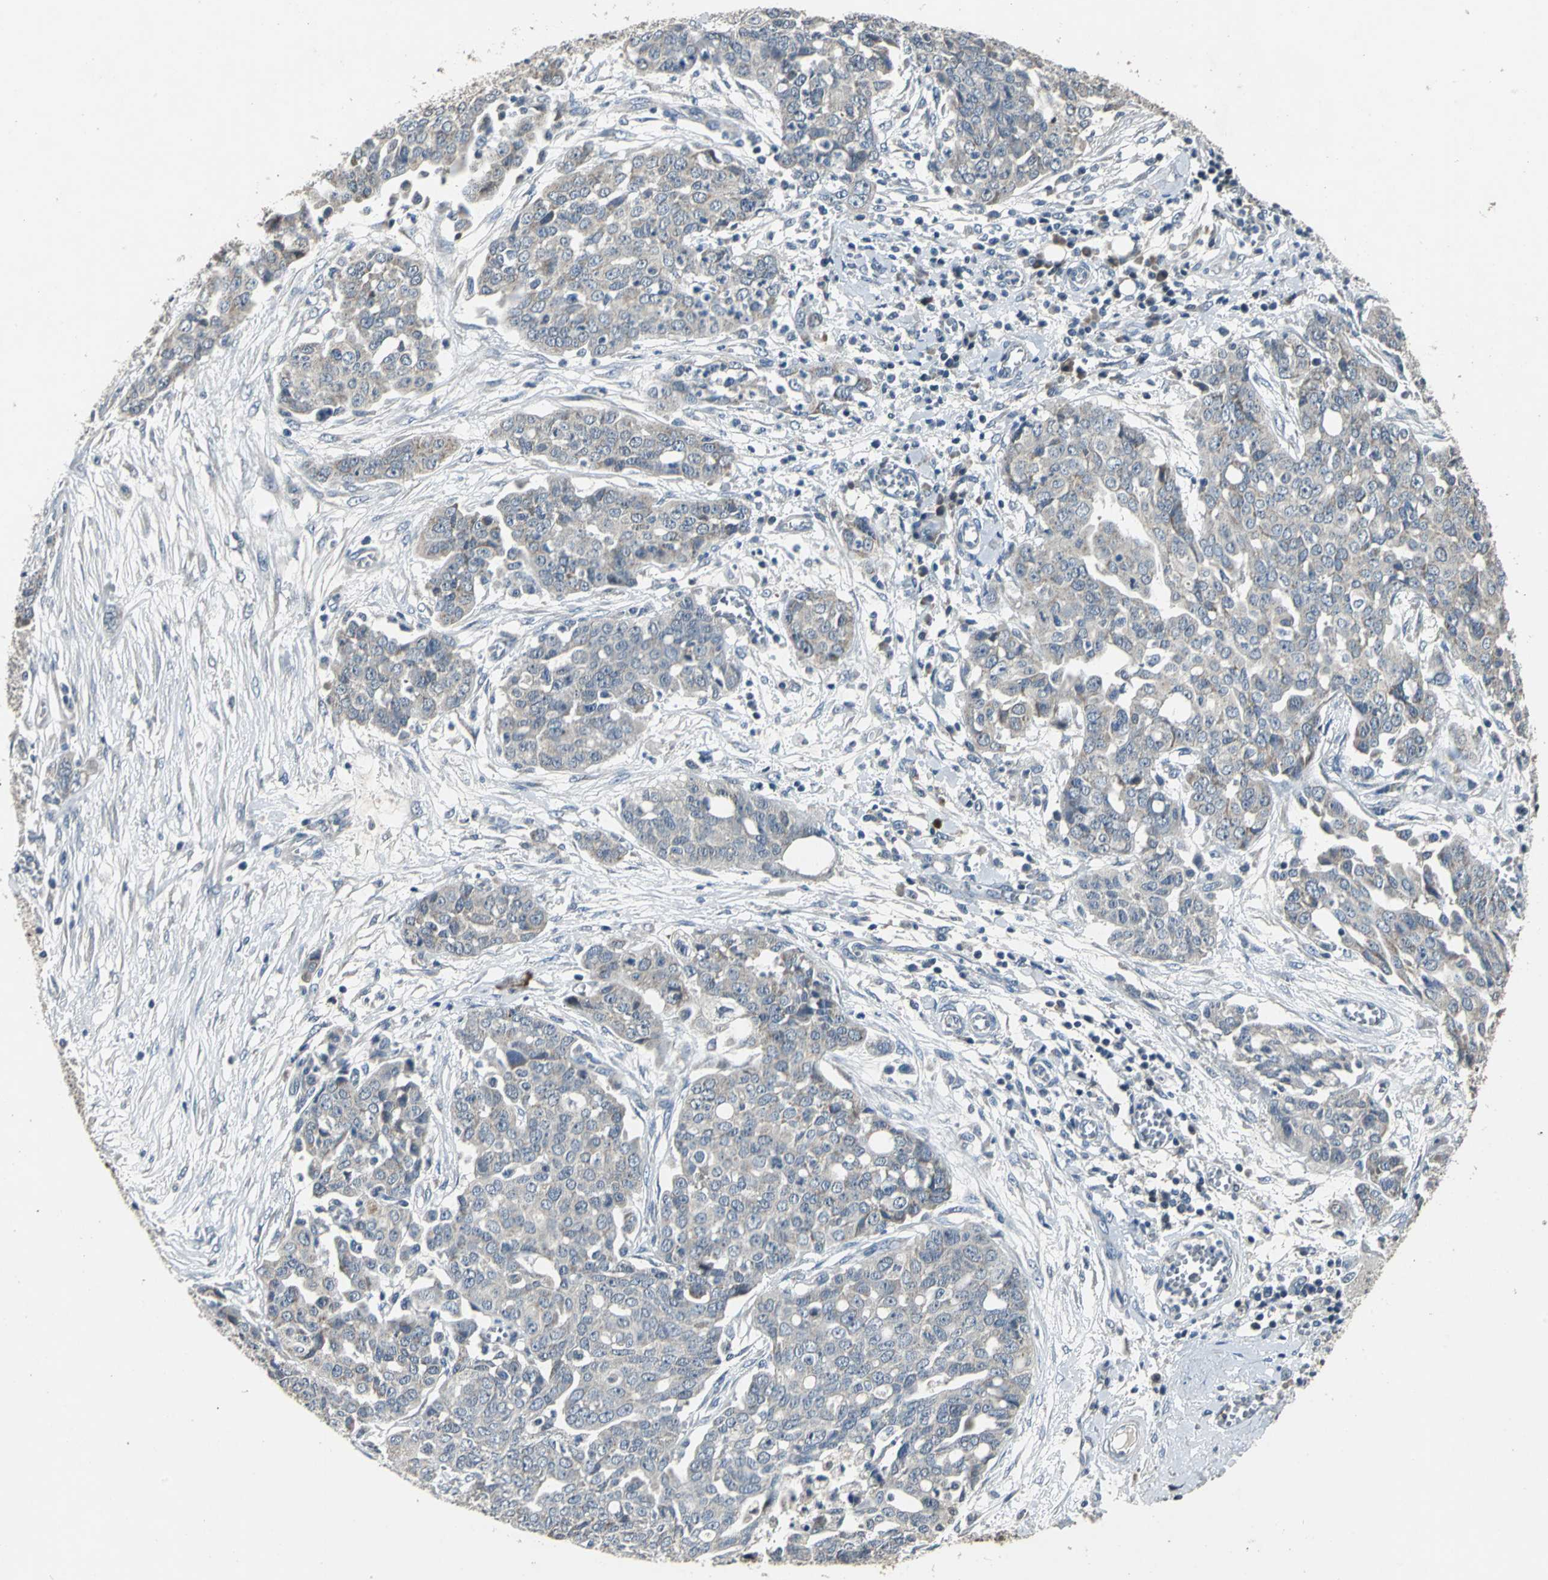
{"staining": {"intensity": "weak", "quantity": "25%-75%", "location": "cytoplasmic/membranous"}, "tissue": "ovarian cancer", "cell_type": "Tumor cells", "image_type": "cancer", "snomed": [{"axis": "morphology", "description": "Cystadenocarcinoma, serous, NOS"}, {"axis": "topography", "description": "Soft tissue"}, {"axis": "topography", "description": "Ovary"}], "caption": "IHC of human serous cystadenocarcinoma (ovarian) reveals low levels of weak cytoplasmic/membranous positivity in approximately 25%-75% of tumor cells.", "gene": "JADE3", "patient": {"sex": "female", "age": 57}}